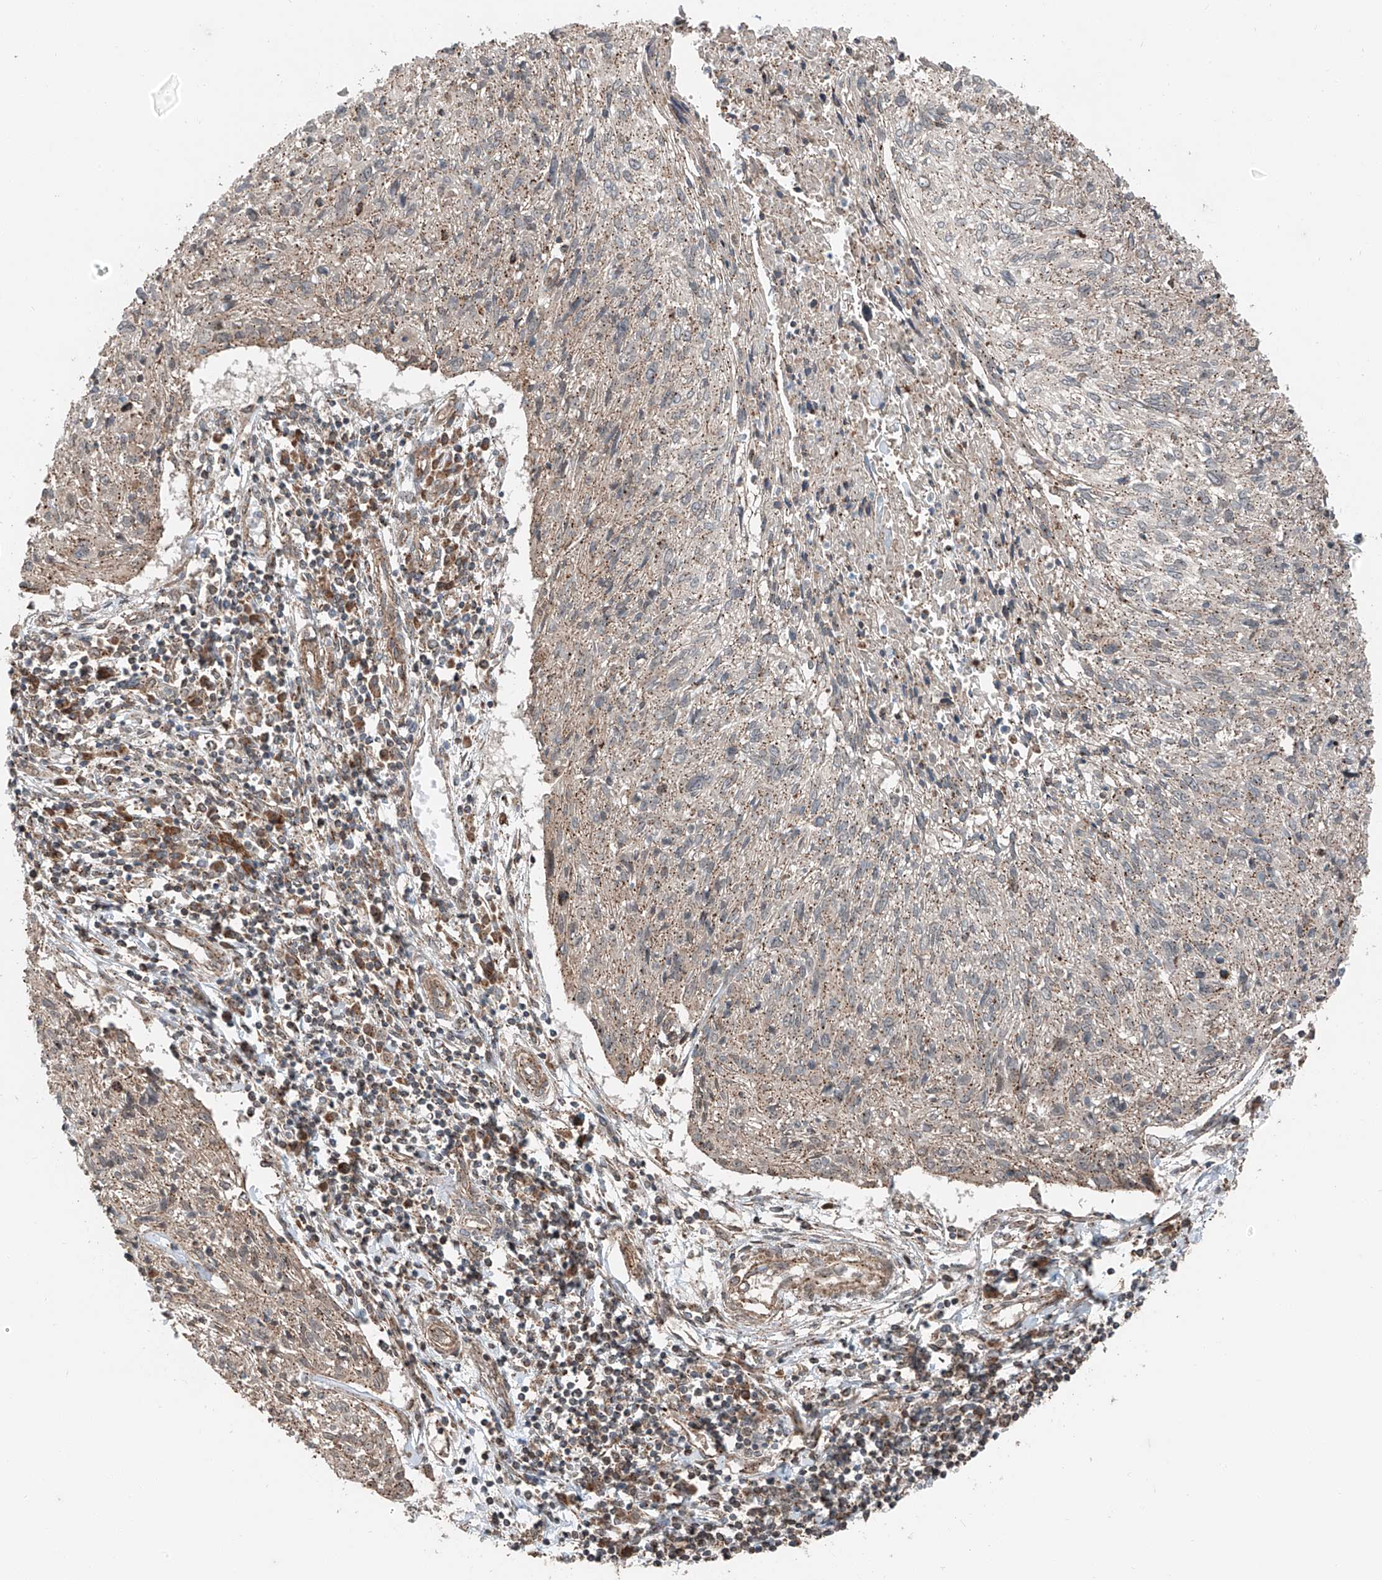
{"staining": {"intensity": "weak", "quantity": ">75%", "location": "cytoplasmic/membranous"}, "tissue": "cervical cancer", "cell_type": "Tumor cells", "image_type": "cancer", "snomed": [{"axis": "morphology", "description": "Squamous cell carcinoma, NOS"}, {"axis": "topography", "description": "Cervix"}], "caption": "Human cervical cancer (squamous cell carcinoma) stained with a protein marker displays weak staining in tumor cells.", "gene": "CEP162", "patient": {"sex": "female", "age": 51}}